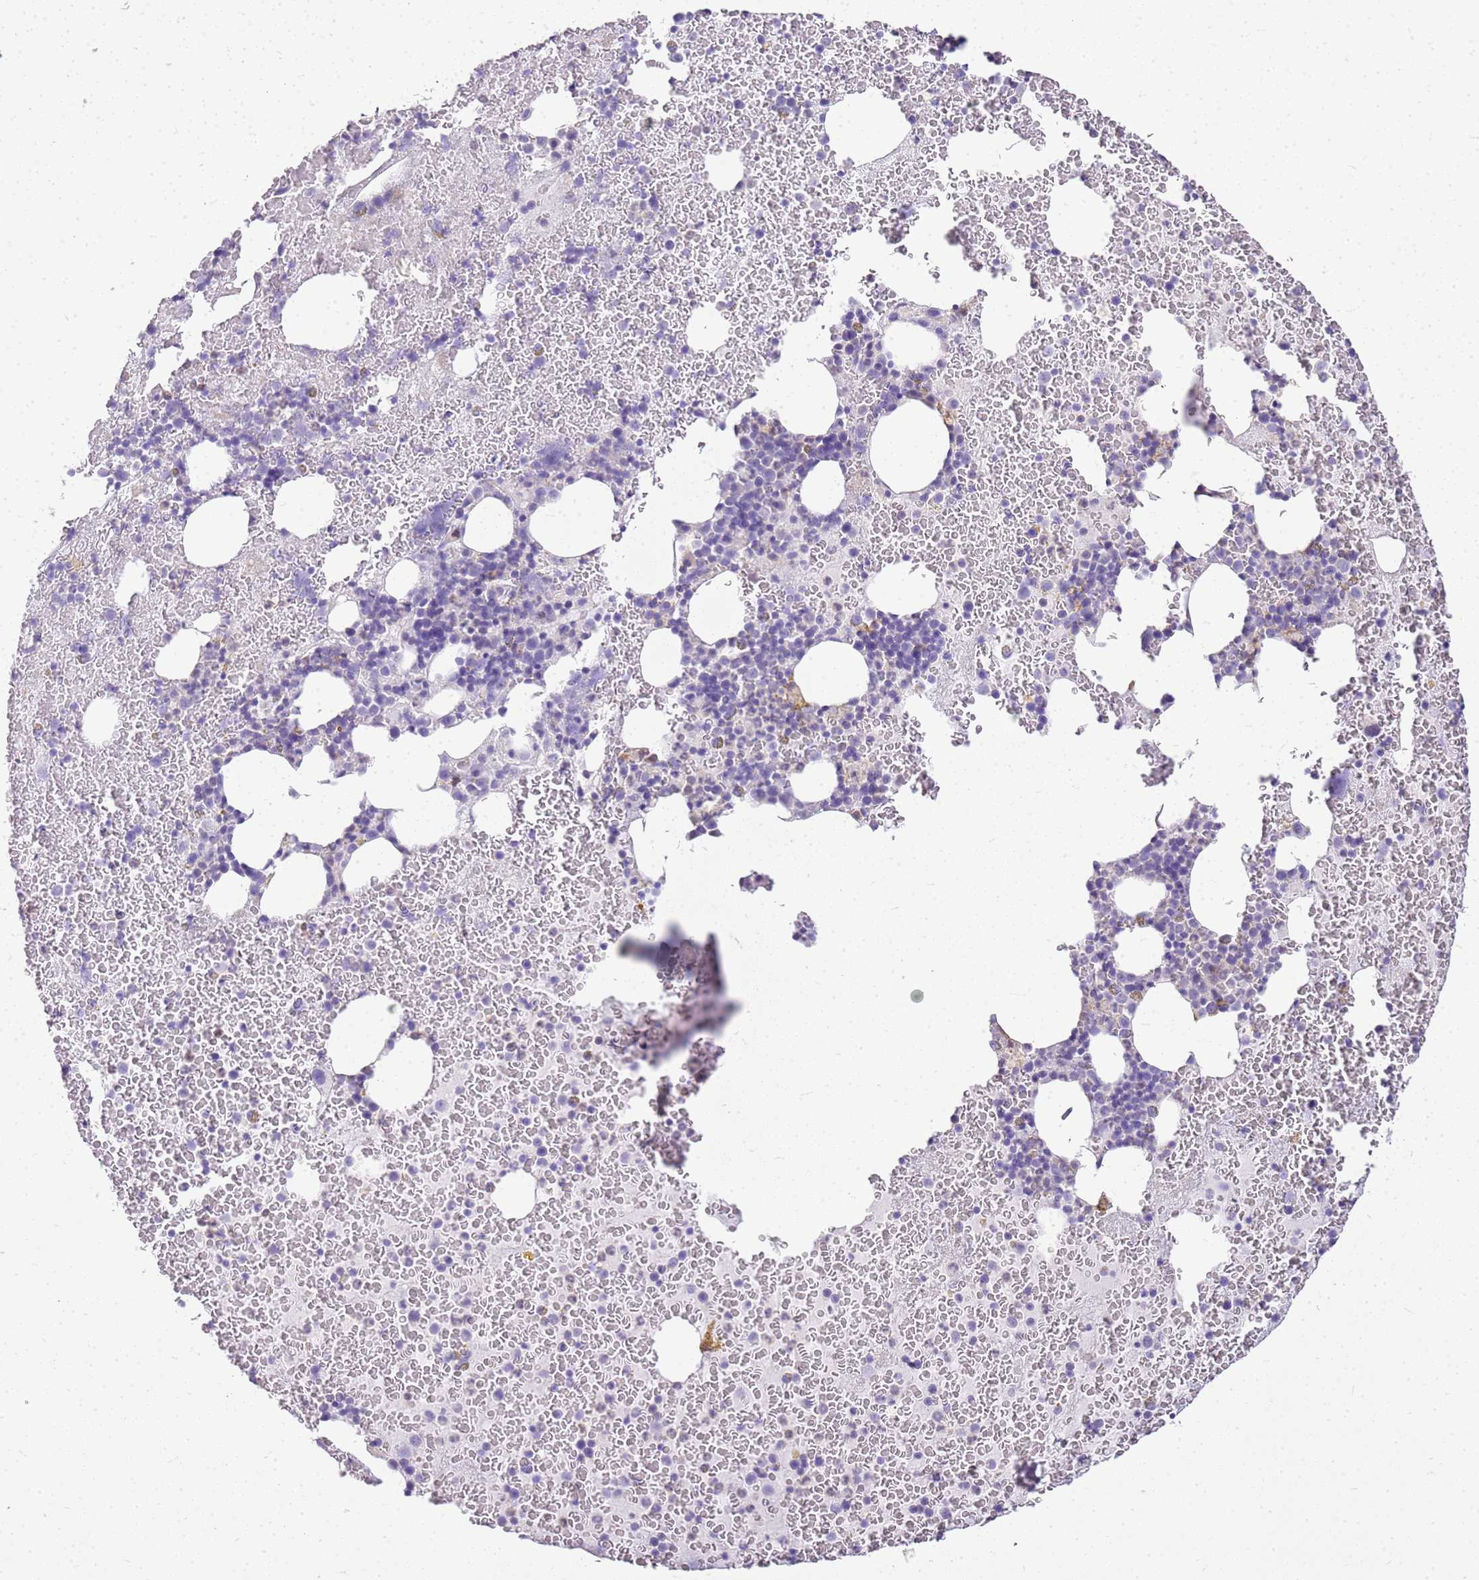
{"staining": {"intensity": "negative", "quantity": "none", "location": "none"}, "tissue": "bone marrow", "cell_type": "Hematopoietic cells", "image_type": "normal", "snomed": [{"axis": "morphology", "description": "Normal tissue, NOS"}, {"axis": "topography", "description": "Bone marrow"}], "caption": "High power microscopy photomicrograph of an IHC histopathology image of normal bone marrow, revealing no significant staining in hematopoietic cells.", "gene": "SULT1E1", "patient": {"sex": "male", "age": 26}}